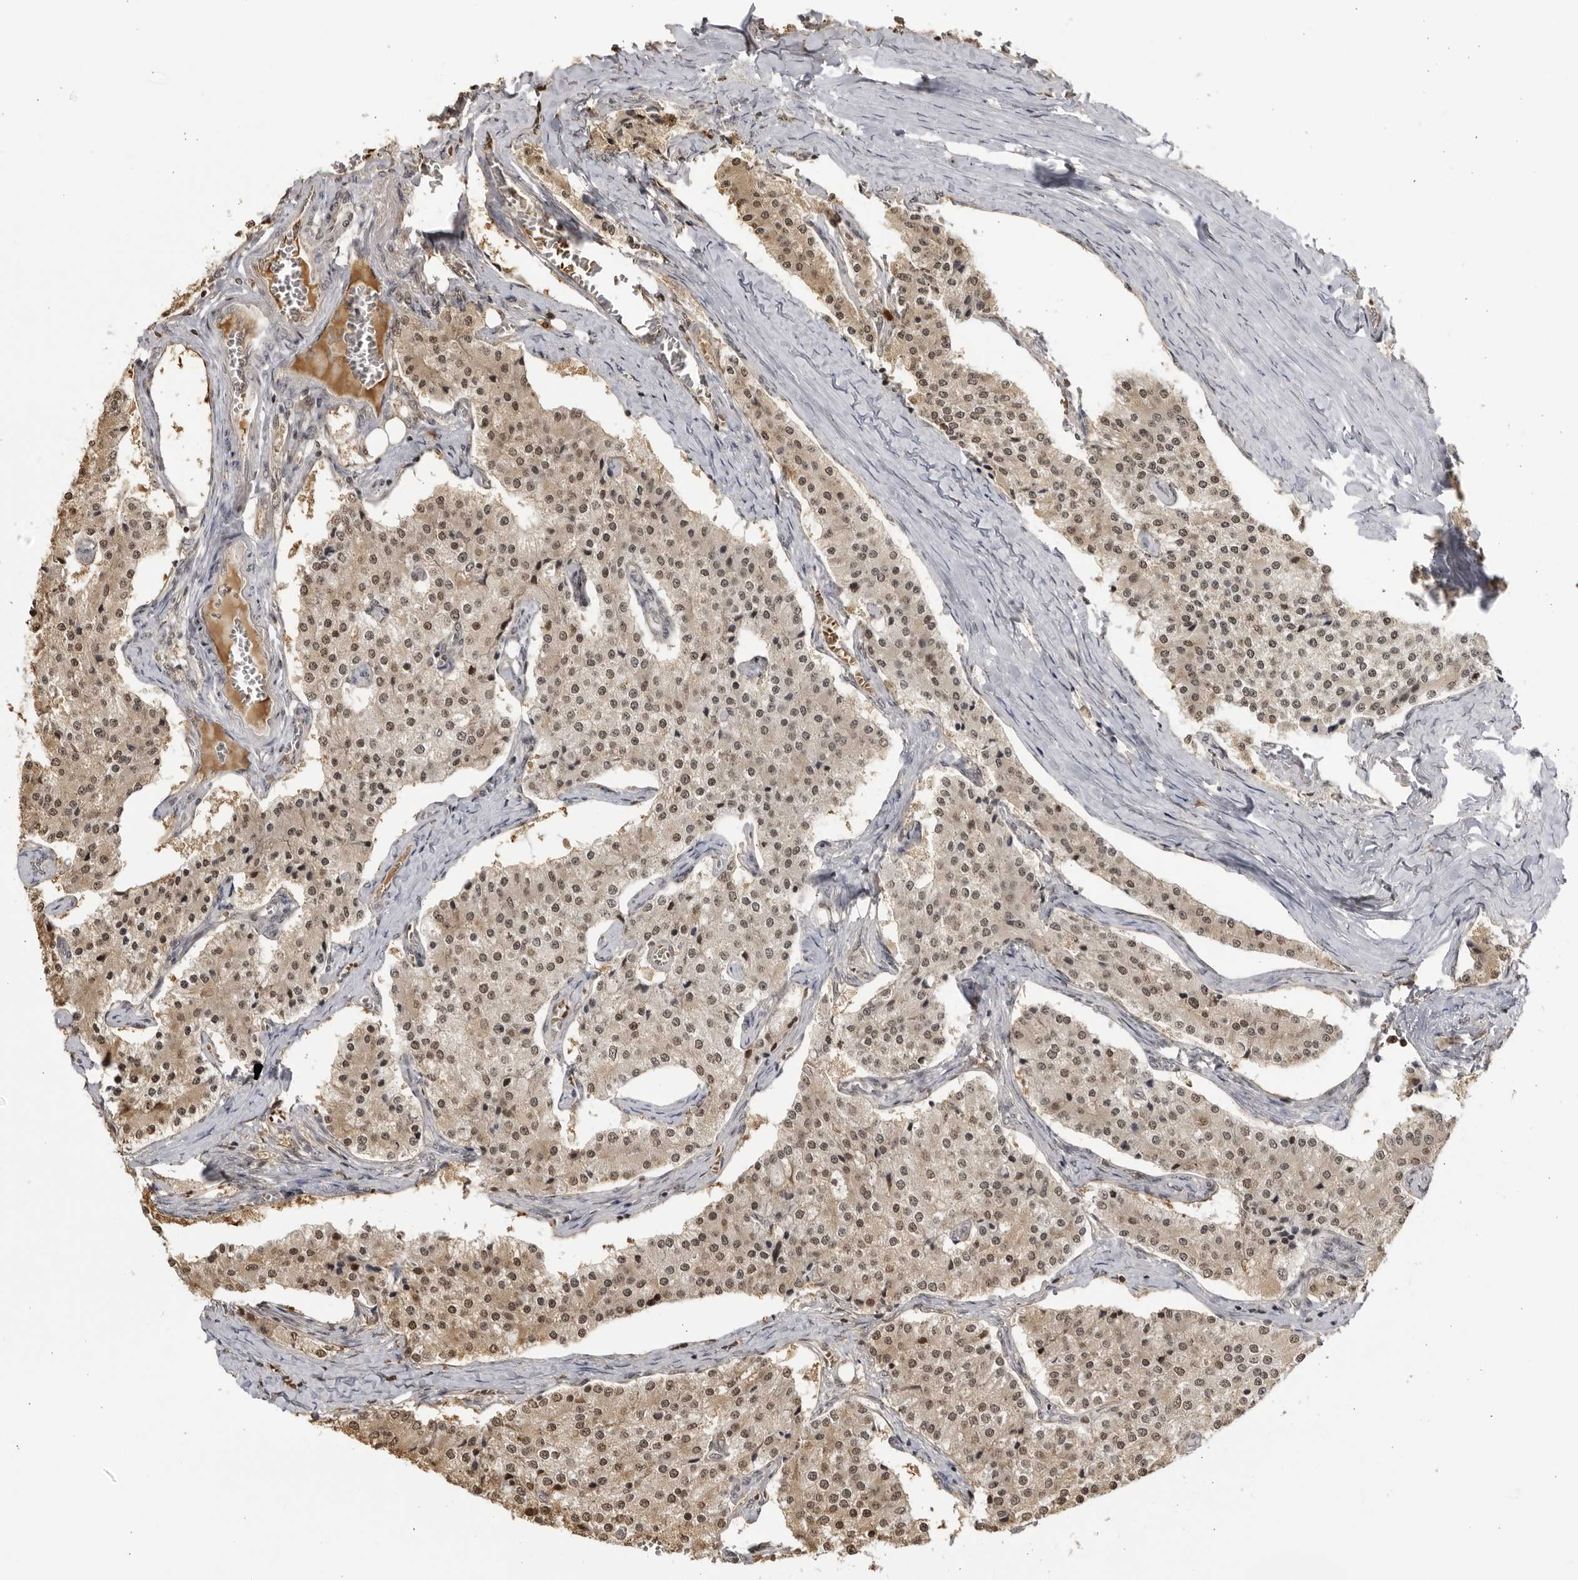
{"staining": {"intensity": "weak", "quantity": ">75%", "location": "cytoplasmic/membranous,nuclear"}, "tissue": "carcinoid", "cell_type": "Tumor cells", "image_type": "cancer", "snomed": [{"axis": "morphology", "description": "Carcinoid, malignant, NOS"}, {"axis": "topography", "description": "Colon"}], "caption": "About >75% of tumor cells in carcinoid display weak cytoplasmic/membranous and nuclear protein staining as visualized by brown immunohistochemical staining.", "gene": "RASGEF1C", "patient": {"sex": "female", "age": 52}}